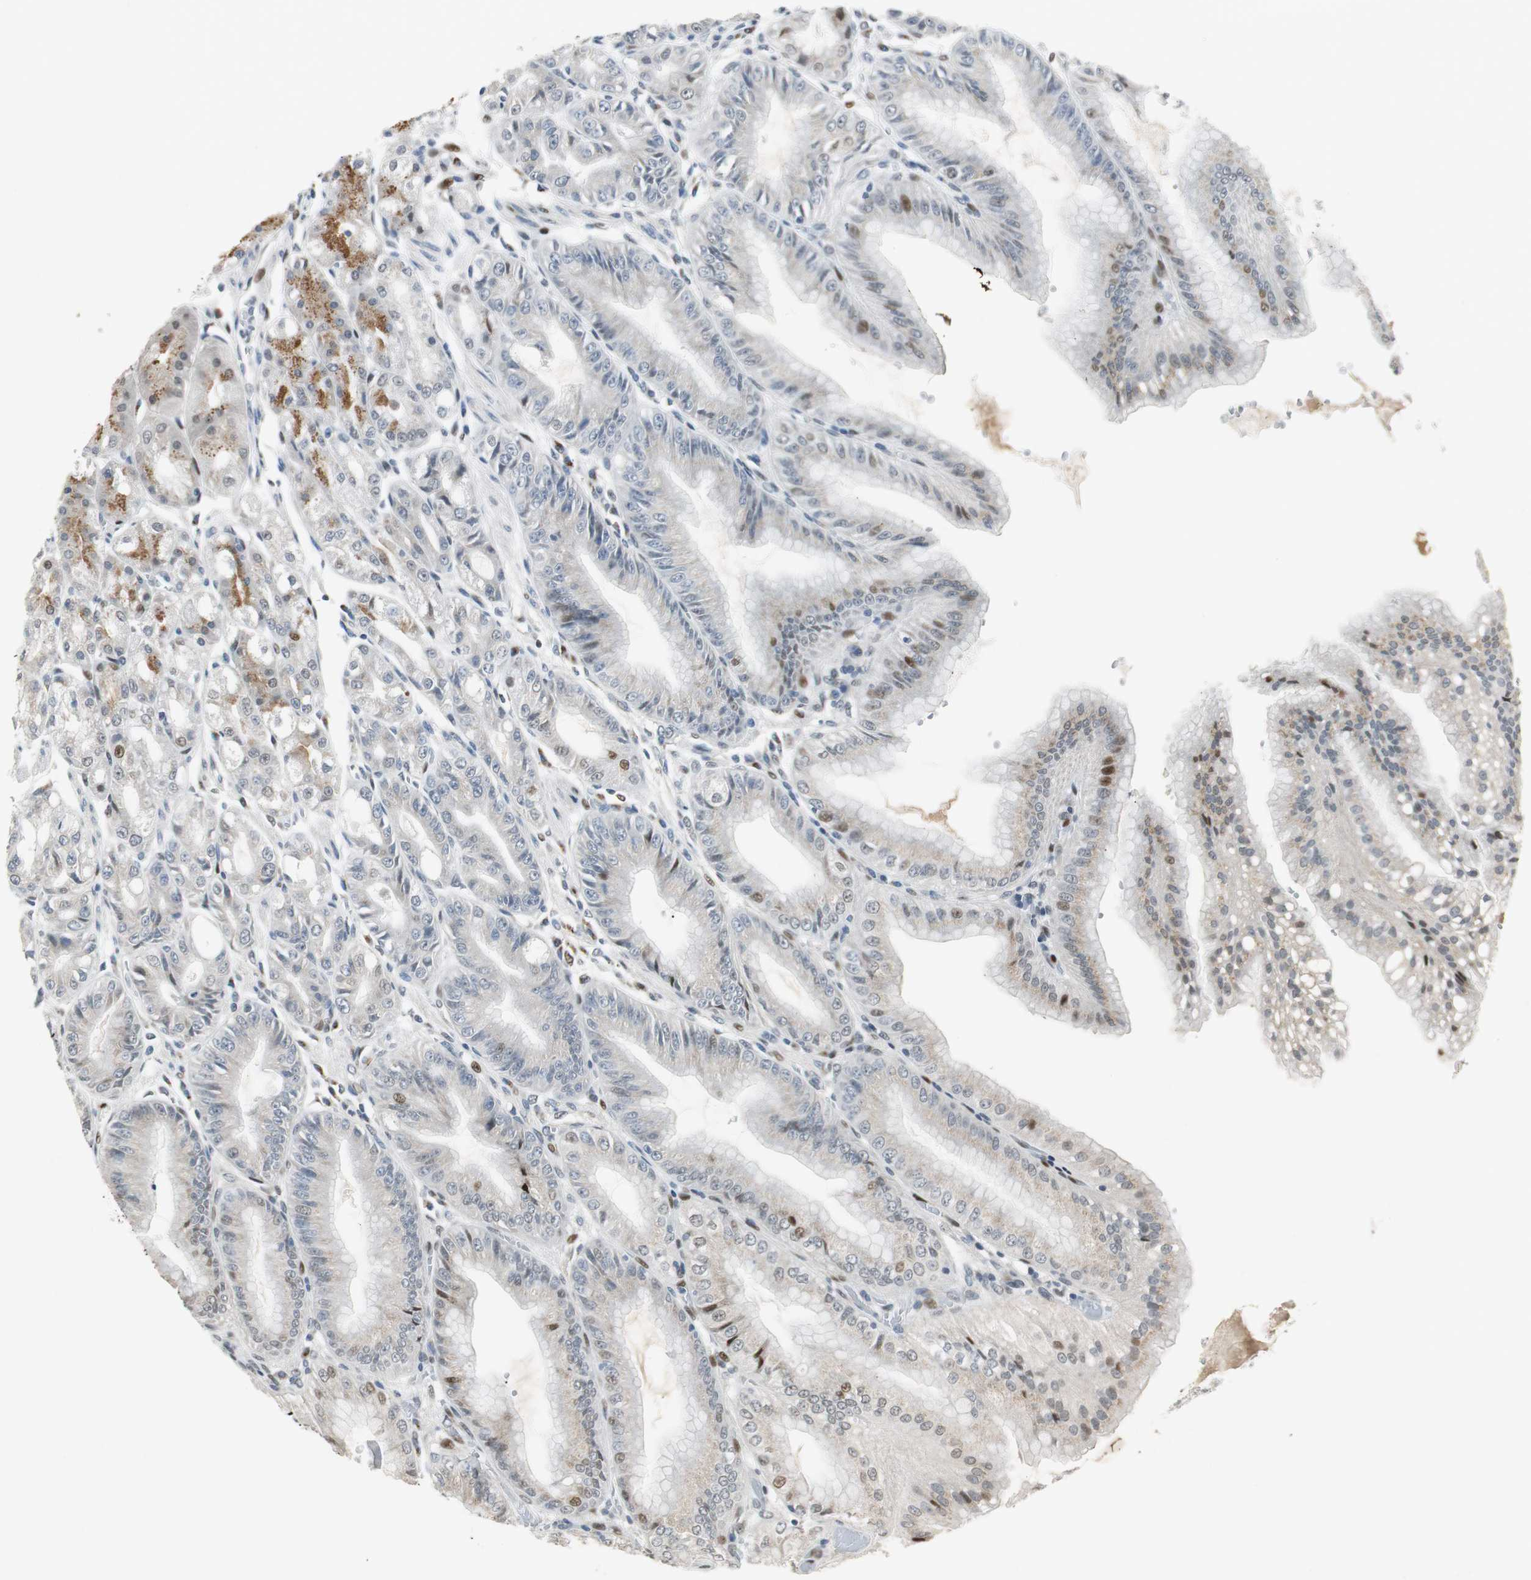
{"staining": {"intensity": "strong", "quantity": "<25%", "location": "cytoplasmic/membranous,nuclear"}, "tissue": "stomach", "cell_type": "Glandular cells", "image_type": "normal", "snomed": [{"axis": "morphology", "description": "Normal tissue, NOS"}, {"axis": "topography", "description": "Stomach, lower"}], "caption": "Normal stomach was stained to show a protein in brown. There is medium levels of strong cytoplasmic/membranous,nuclear expression in approximately <25% of glandular cells. Nuclei are stained in blue.", "gene": "AJUBA", "patient": {"sex": "male", "age": 71}}